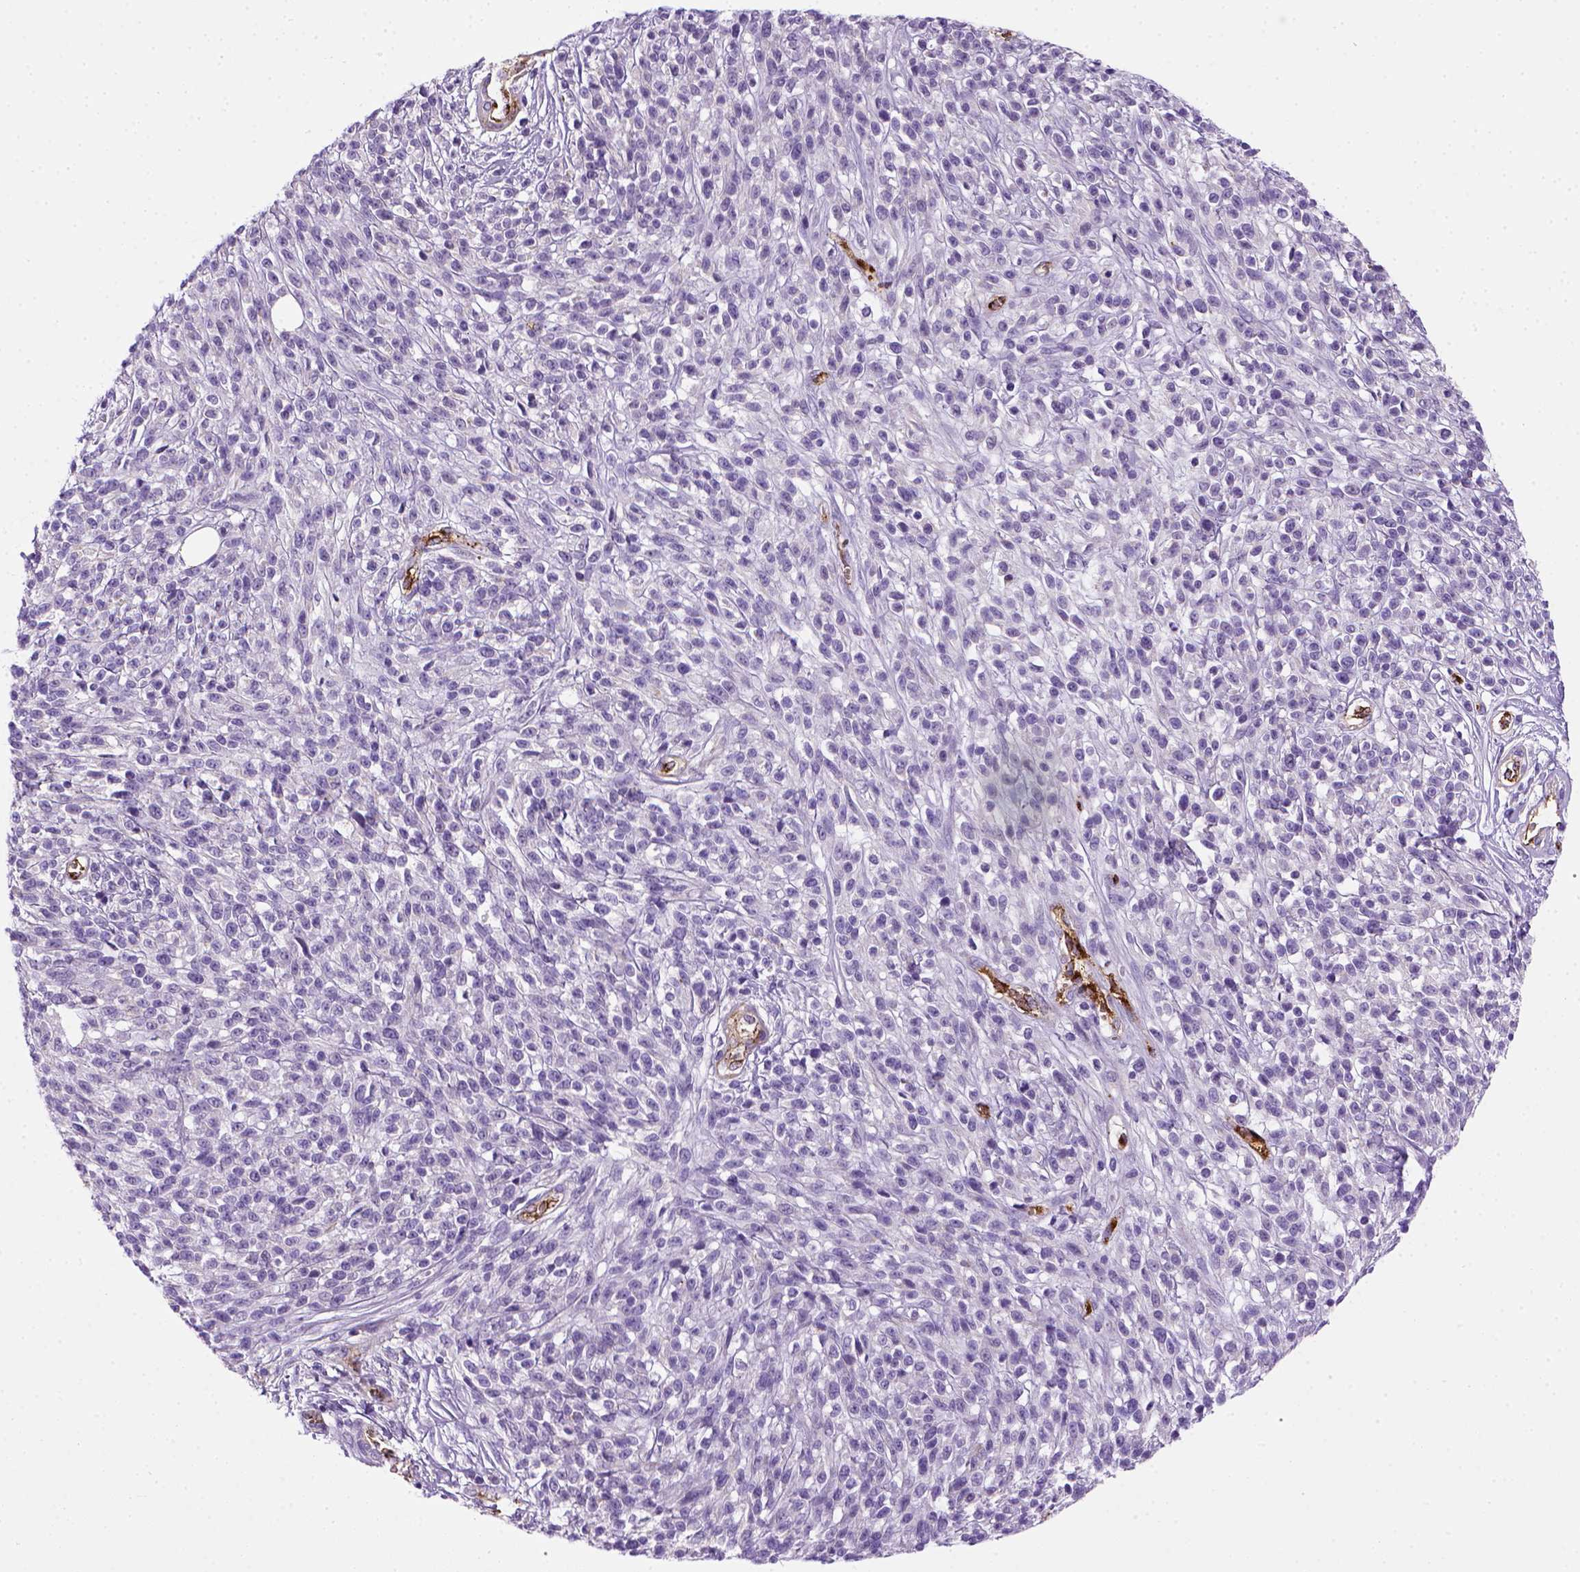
{"staining": {"intensity": "negative", "quantity": "none", "location": "none"}, "tissue": "melanoma", "cell_type": "Tumor cells", "image_type": "cancer", "snomed": [{"axis": "morphology", "description": "Malignant melanoma, NOS"}, {"axis": "topography", "description": "Skin"}, {"axis": "topography", "description": "Skin of trunk"}], "caption": "Immunohistochemistry (IHC) image of neoplastic tissue: human melanoma stained with DAB (3,3'-diaminobenzidine) reveals no significant protein expression in tumor cells.", "gene": "VWF", "patient": {"sex": "male", "age": 74}}